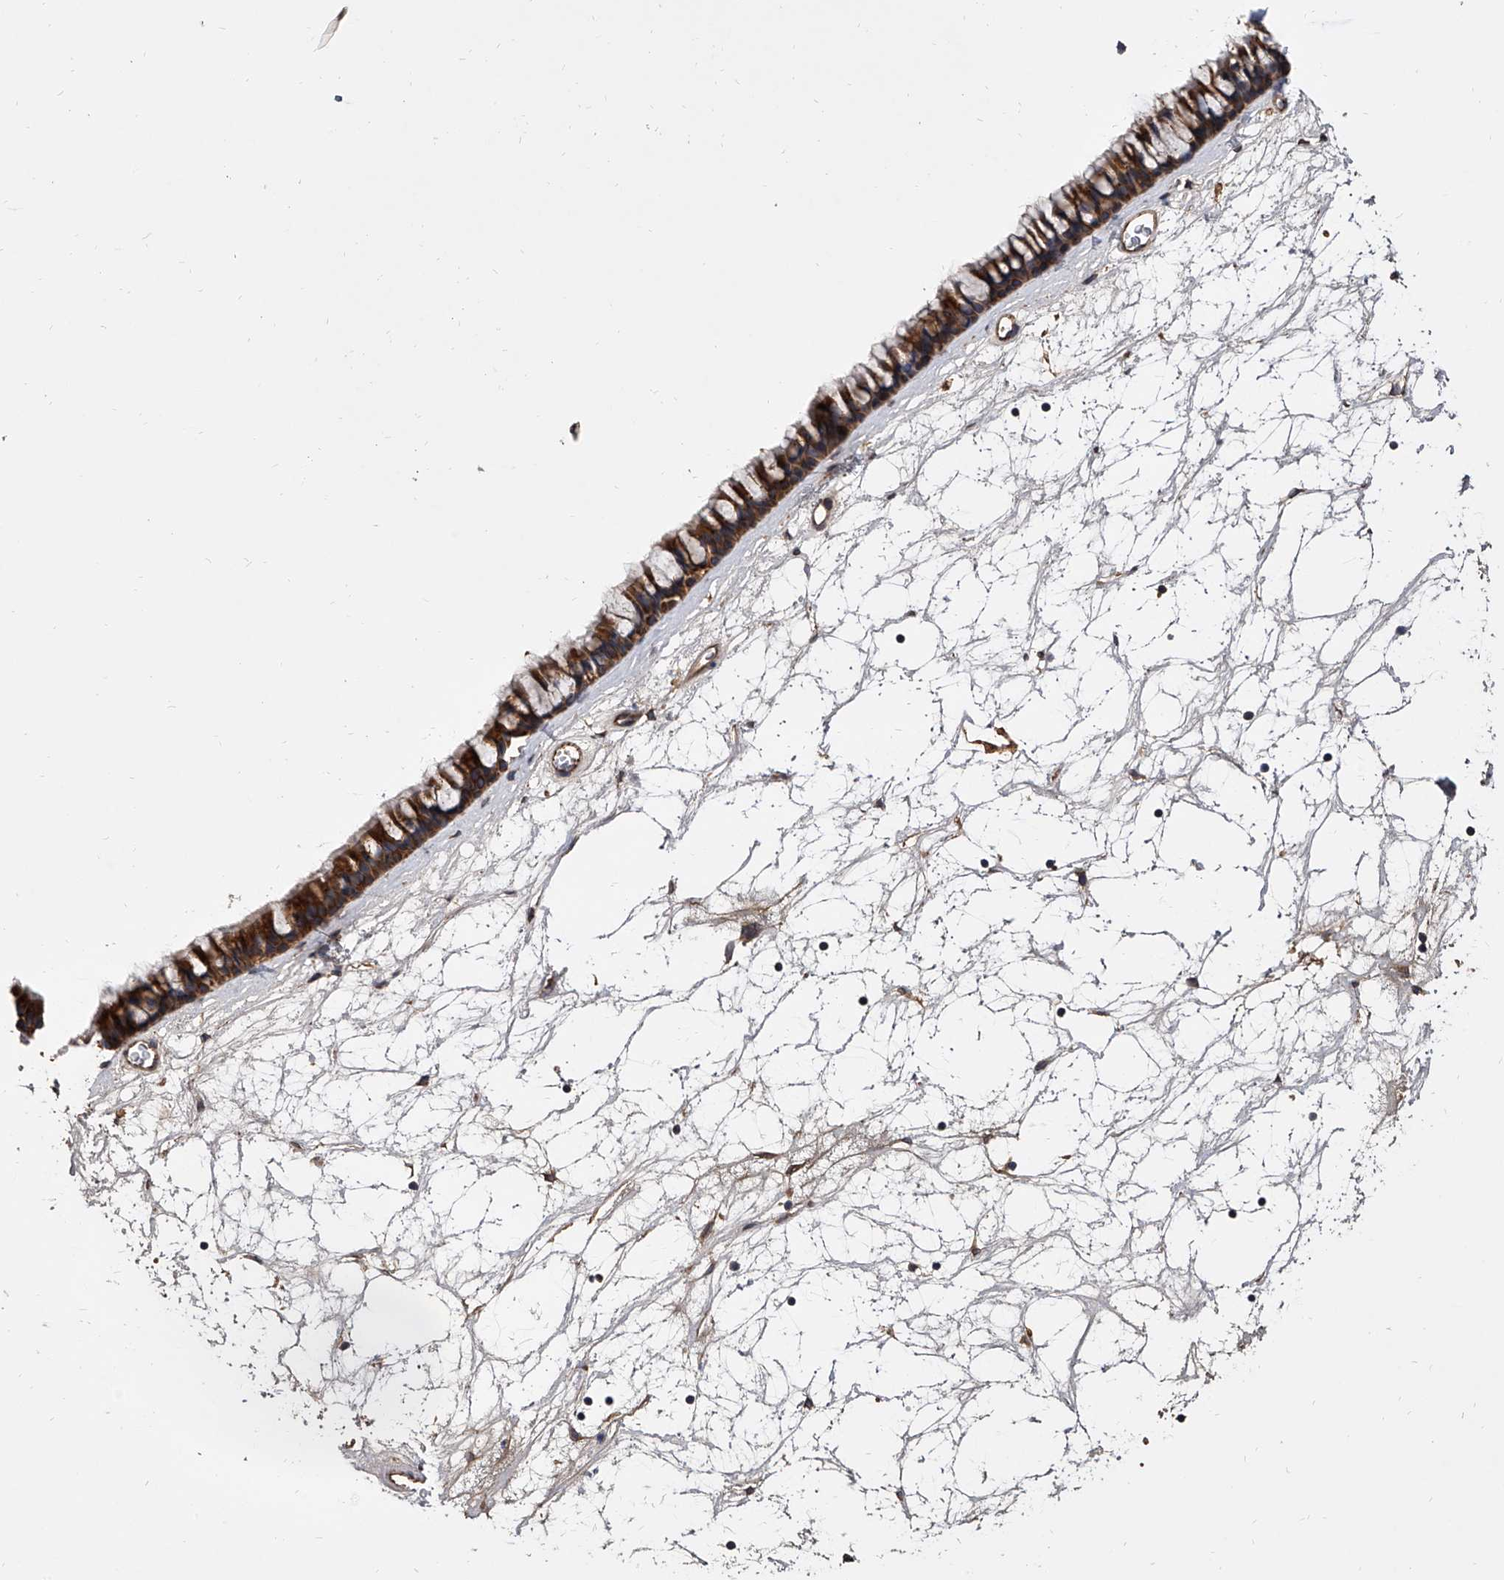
{"staining": {"intensity": "moderate", "quantity": ">75%", "location": "cytoplasmic/membranous"}, "tissue": "nasopharynx", "cell_type": "Respiratory epithelial cells", "image_type": "normal", "snomed": [{"axis": "morphology", "description": "Normal tissue, NOS"}, {"axis": "topography", "description": "Nasopharynx"}], "caption": "Immunohistochemistry (IHC) staining of normal nasopharynx, which shows medium levels of moderate cytoplasmic/membranous staining in about >75% of respiratory epithelial cells indicating moderate cytoplasmic/membranous protein expression. The staining was performed using DAB (brown) for protein detection and nuclei were counterstained in hematoxylin (blue).", "gene": "EXOC4", "patient": {"sex": "male", "age": 64}}